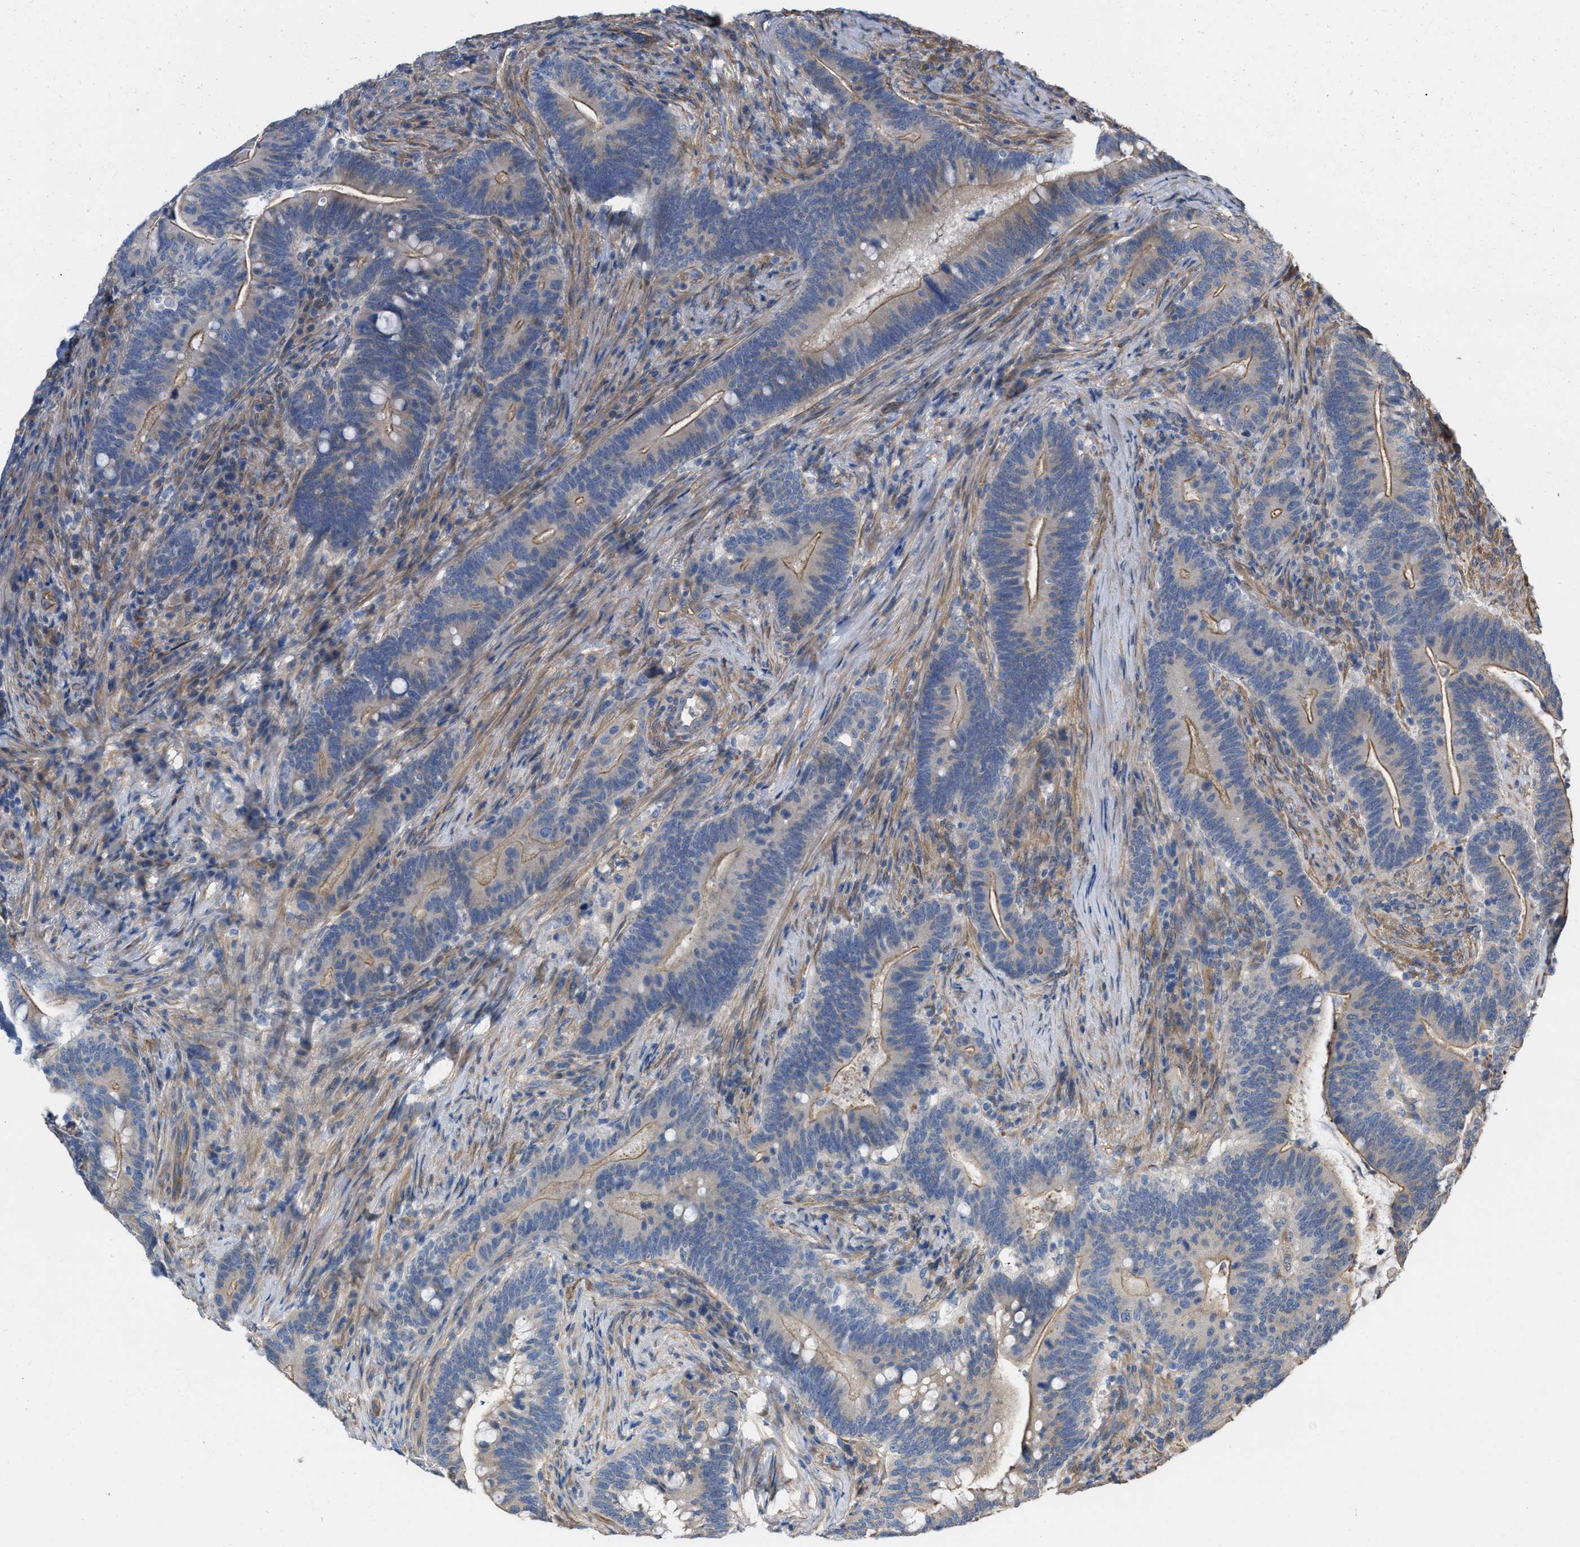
{"staining": {"intensity": "weak", "quantity": ">75%", "location": "cytoplasmic/membranous"}, "tissue": "colorectal cancer", "cell_type": "Tumor cells", "image_type": "cancer", "snomed": [{"axis": "morphology", "description": "Normal tissue, NOS"}, {"axis": "morphology", "description": "Adenocarcinoma, NOS"}, {"axis": "topography", "description": "Colon"}], "caption": "Brown immunohistochemical staining in human colorectal cancer exhibits weak cytoplasmic/membranous positivity in about >75% of tumor cells. (Brightfield microscopy of DAB IHC at high magnification).", "gene": "SLC4A11", "patient": {"sex": "female", "age": 66}}